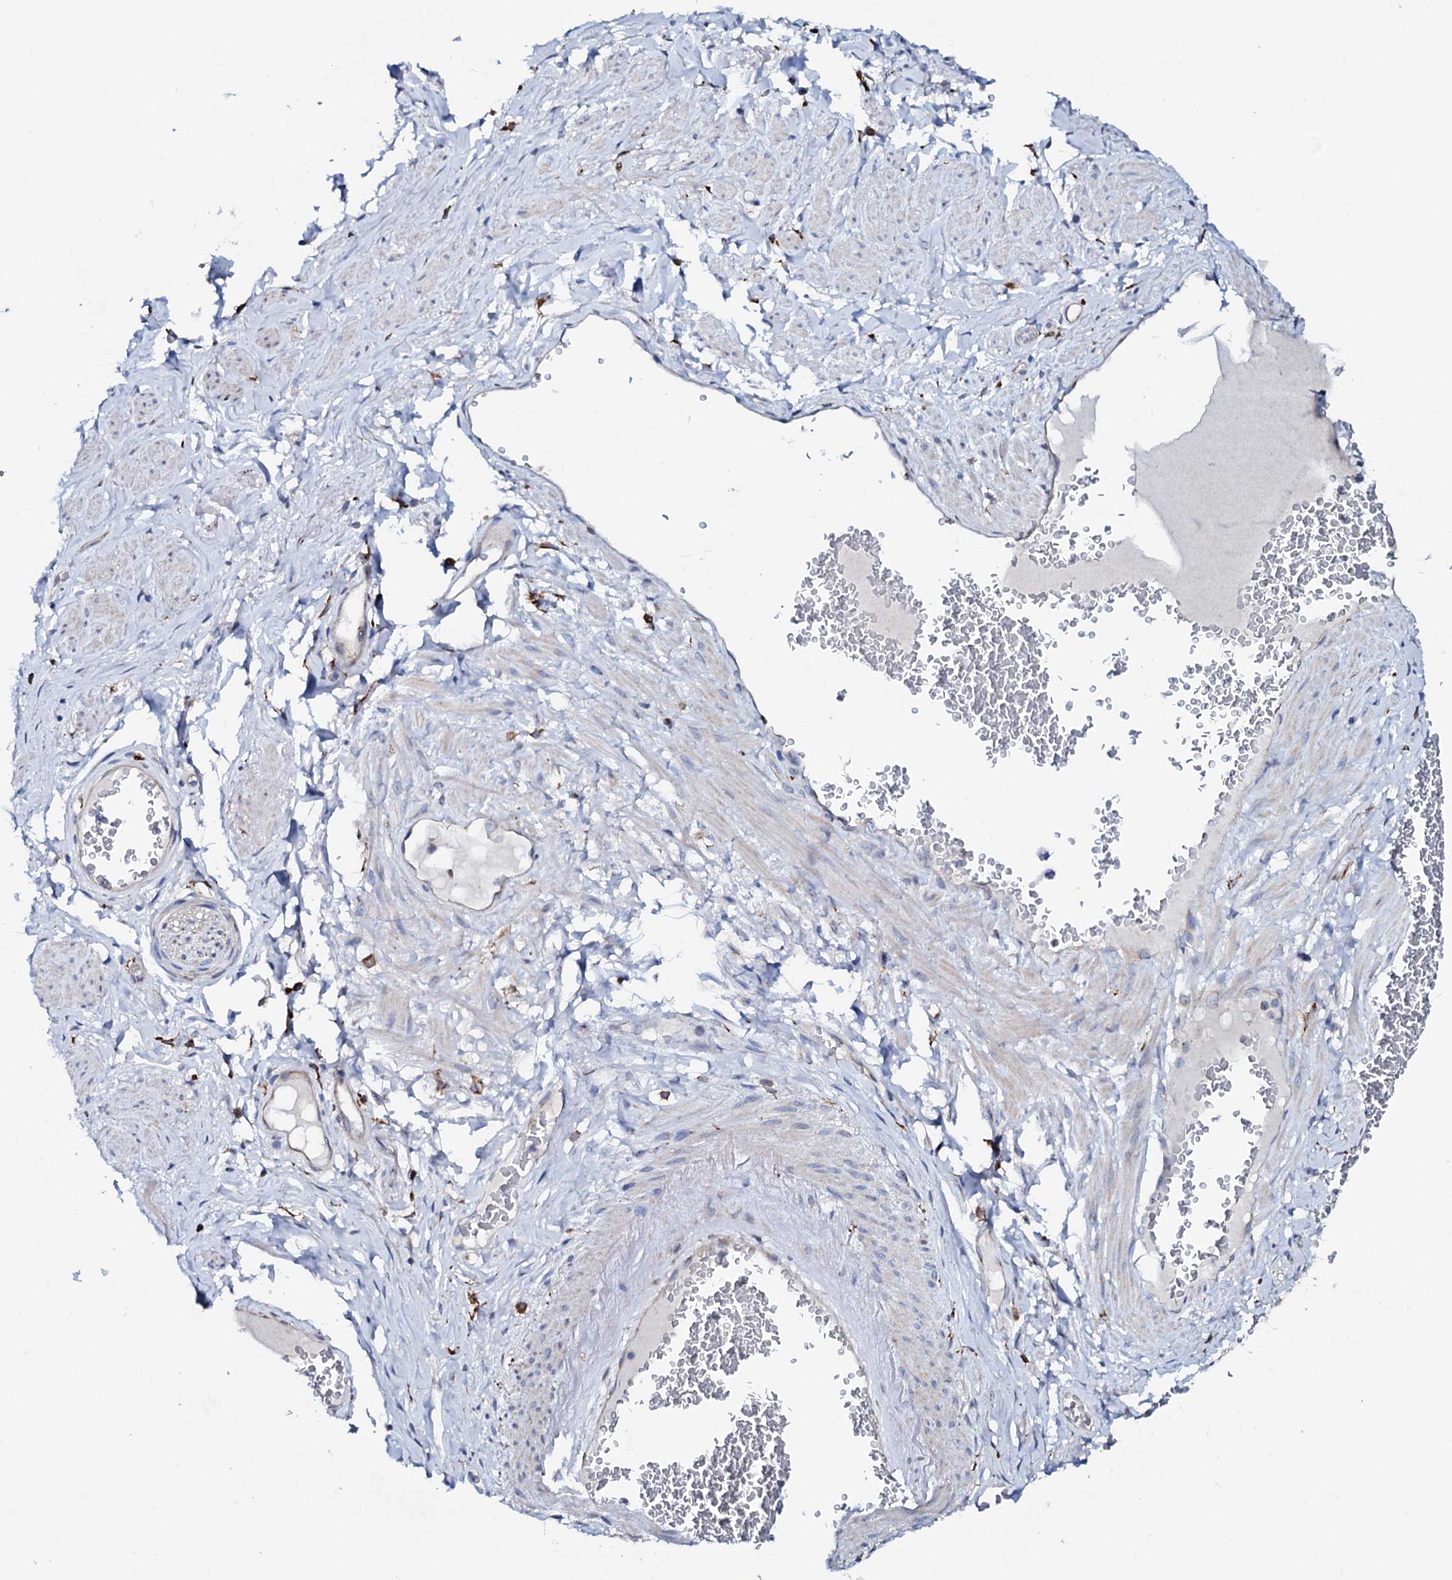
{"staining": {"intensity": "negative", "quantity": "none", "location": "none"}, "tissue": "adipose tissue", "cell_type": "Adipocytes", "image_type": "normal", "snomed": [{"axis": "morphology", "description": "Normal tissue, NOS"}, {"axis": "morphology", "description": "Adenocarcinoma, NOS"}, {"axis": "topography", "description": "Rectum"}, {"axis": "topography", "description": "Vagina"}, {"axis": "topography", "description": "Peripheral nerve tissue"}], "caption": "A histopathology image of human adipose tissue is negative for staining in adipocytes.", "gene": "P2RX4", "patient": {"sex": "female", "age": 71}}